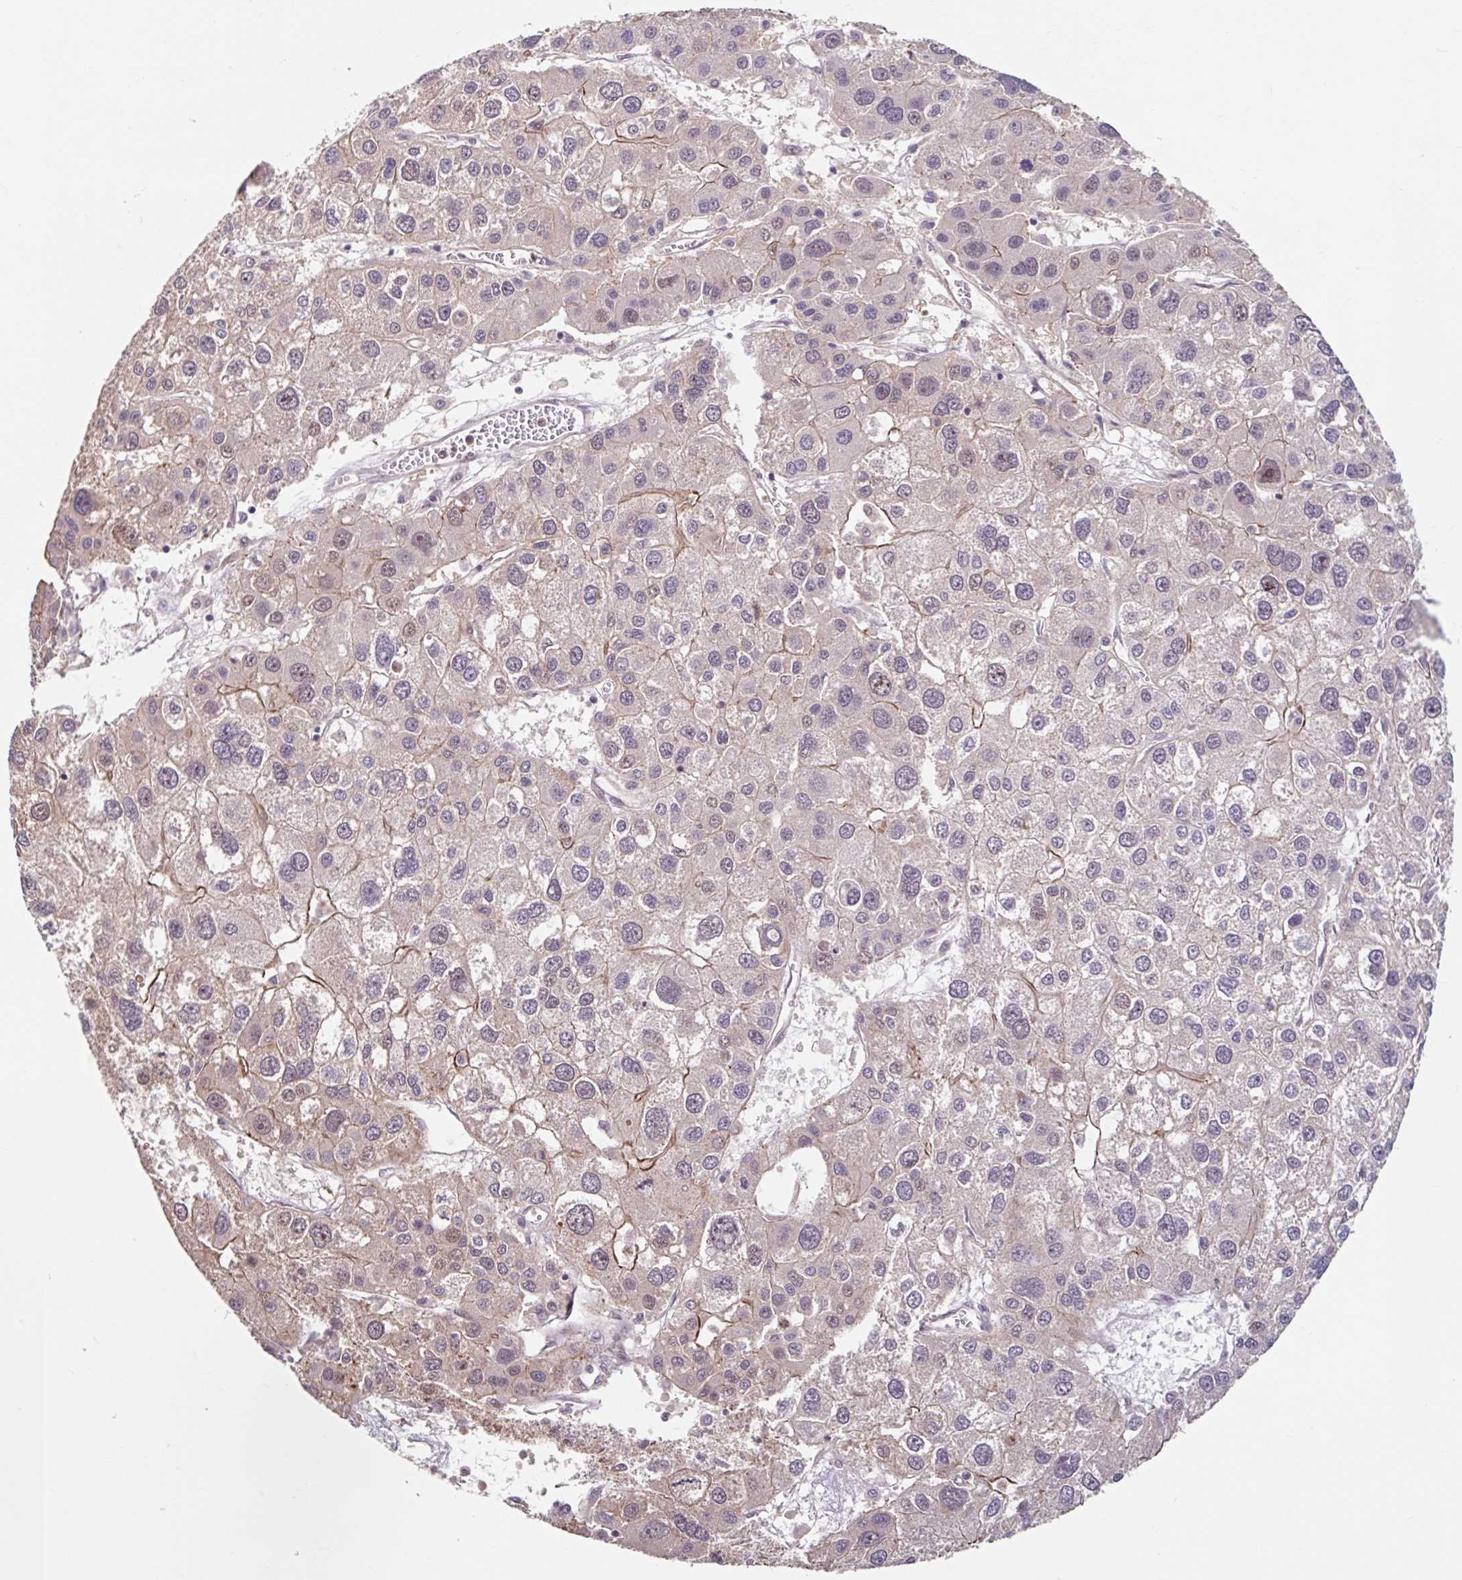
{"staining": {"intensity": "moderate", "quantity": "<25%", "location": "cytoplasmic/membranous"}, "tissue": "liver cancer", "cell_type": "Tumor cells", "image_type": "cancer", "snomed": [{"axis": "morphology", "description": "Carcinoma, Hepatocellular, NOS"}, {"axis": "topography", "description": "Liver"}], "caption": "Immunohistochemical staining of human hepatocellular carcinoma (liver) shows low levels of moderate cytoplasmic/membranous protein staining in about <25% of tumor cells. The protein of interest is stained brown, and the nuclei are stained in blue (DAB IHC with brightfield microscopy, high magnification).", "gene": "STYXL1", "patient": {"sex": "male", "age": 73}}